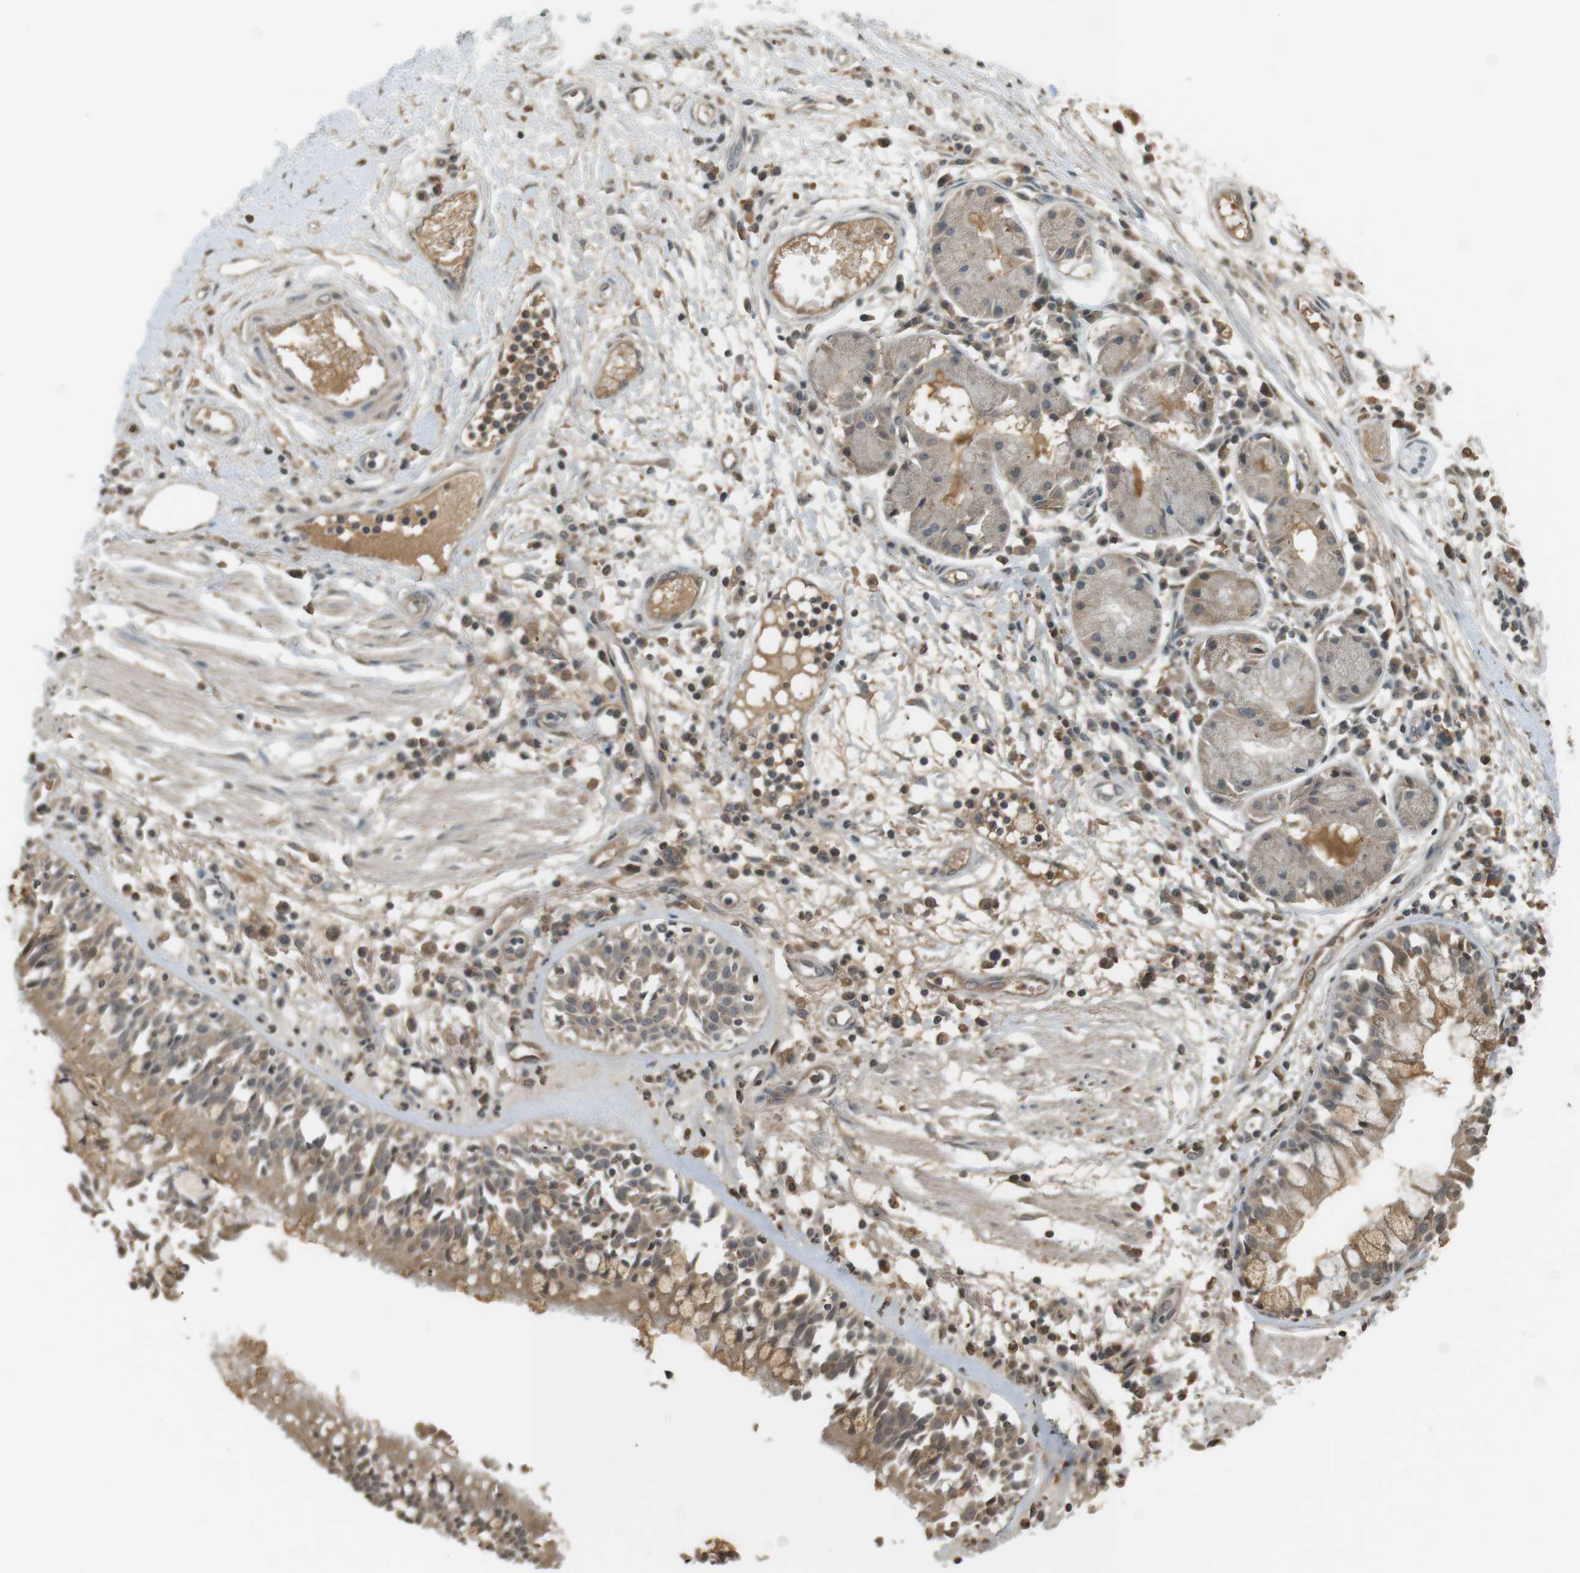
{"staining": {"intensity": "moderate", "quantity": ">75%", "location": "cytoplasmic/membranous"}, "tissue": "adipose tissue", "cell_type": "Adipocytes", "image_type": "normal", "snomed": [{"axis": "morphology", "description": "Normal tissue, NOS"}, {"axis": "morphology", "description": "Adenocarcinoma, NOS"}, {"axis": "topography", "description": "Cartilage tissue"}, {"axis": "topography", "description": "Bronchus"}, {"axis": "topography", "description": "Lung"}], "caption": "Protein positivity by immunohistochemistry (IHC) demonstrates moderate cytoplasmic/membranous positivity in about >75% of adipocytes in normal adipose tissue. The protein is shown in brown color, while the nuclei are stained blue.", "gene": "SRR", "patient": {"sex": "female", "age": 67}}